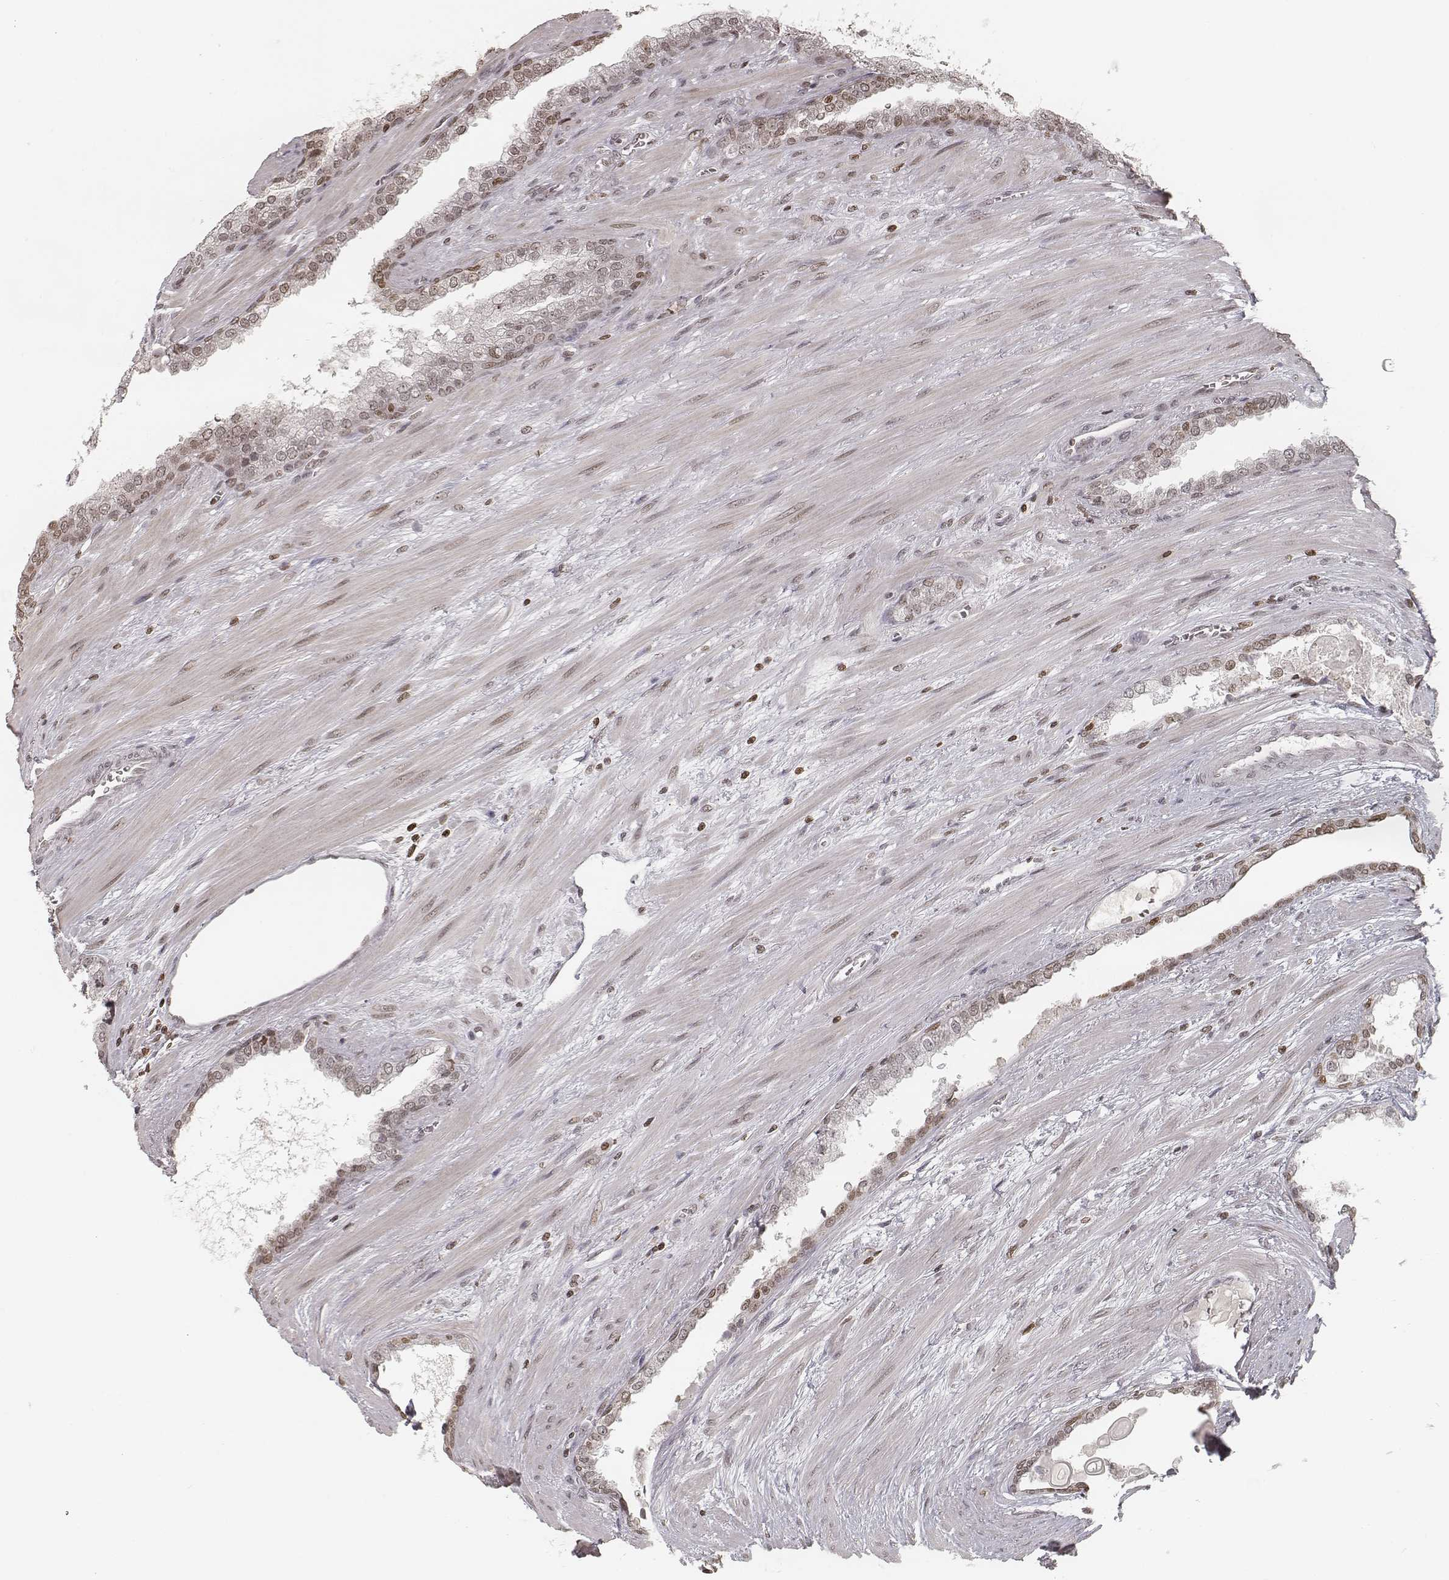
{"staining": {"intensity": "weak", "quantity": ">75%", "location": "nuclear"}, "tissue": "prostate cancer", "cell_type": "Tumor cells", "image_type": "cancer", "snomed": [{"axis": "morphology", "description": "Adenocarcinoma, NOS"}, {"axis": "topography", "description": "Prostate"}], "caption": "IHC staining of prostate cancer (adenocarcinoma), which reveals low levels of weak nuclear positivity in approximately >75% of tumor cells indicating weak nuclear protein expression. The staining was performed using DAB (brown) for protein detection and nuclei were counterstained in hematoxylin (blue).", "gene": "HMGA2", "patient": {"sex": "male", "age": 67}}